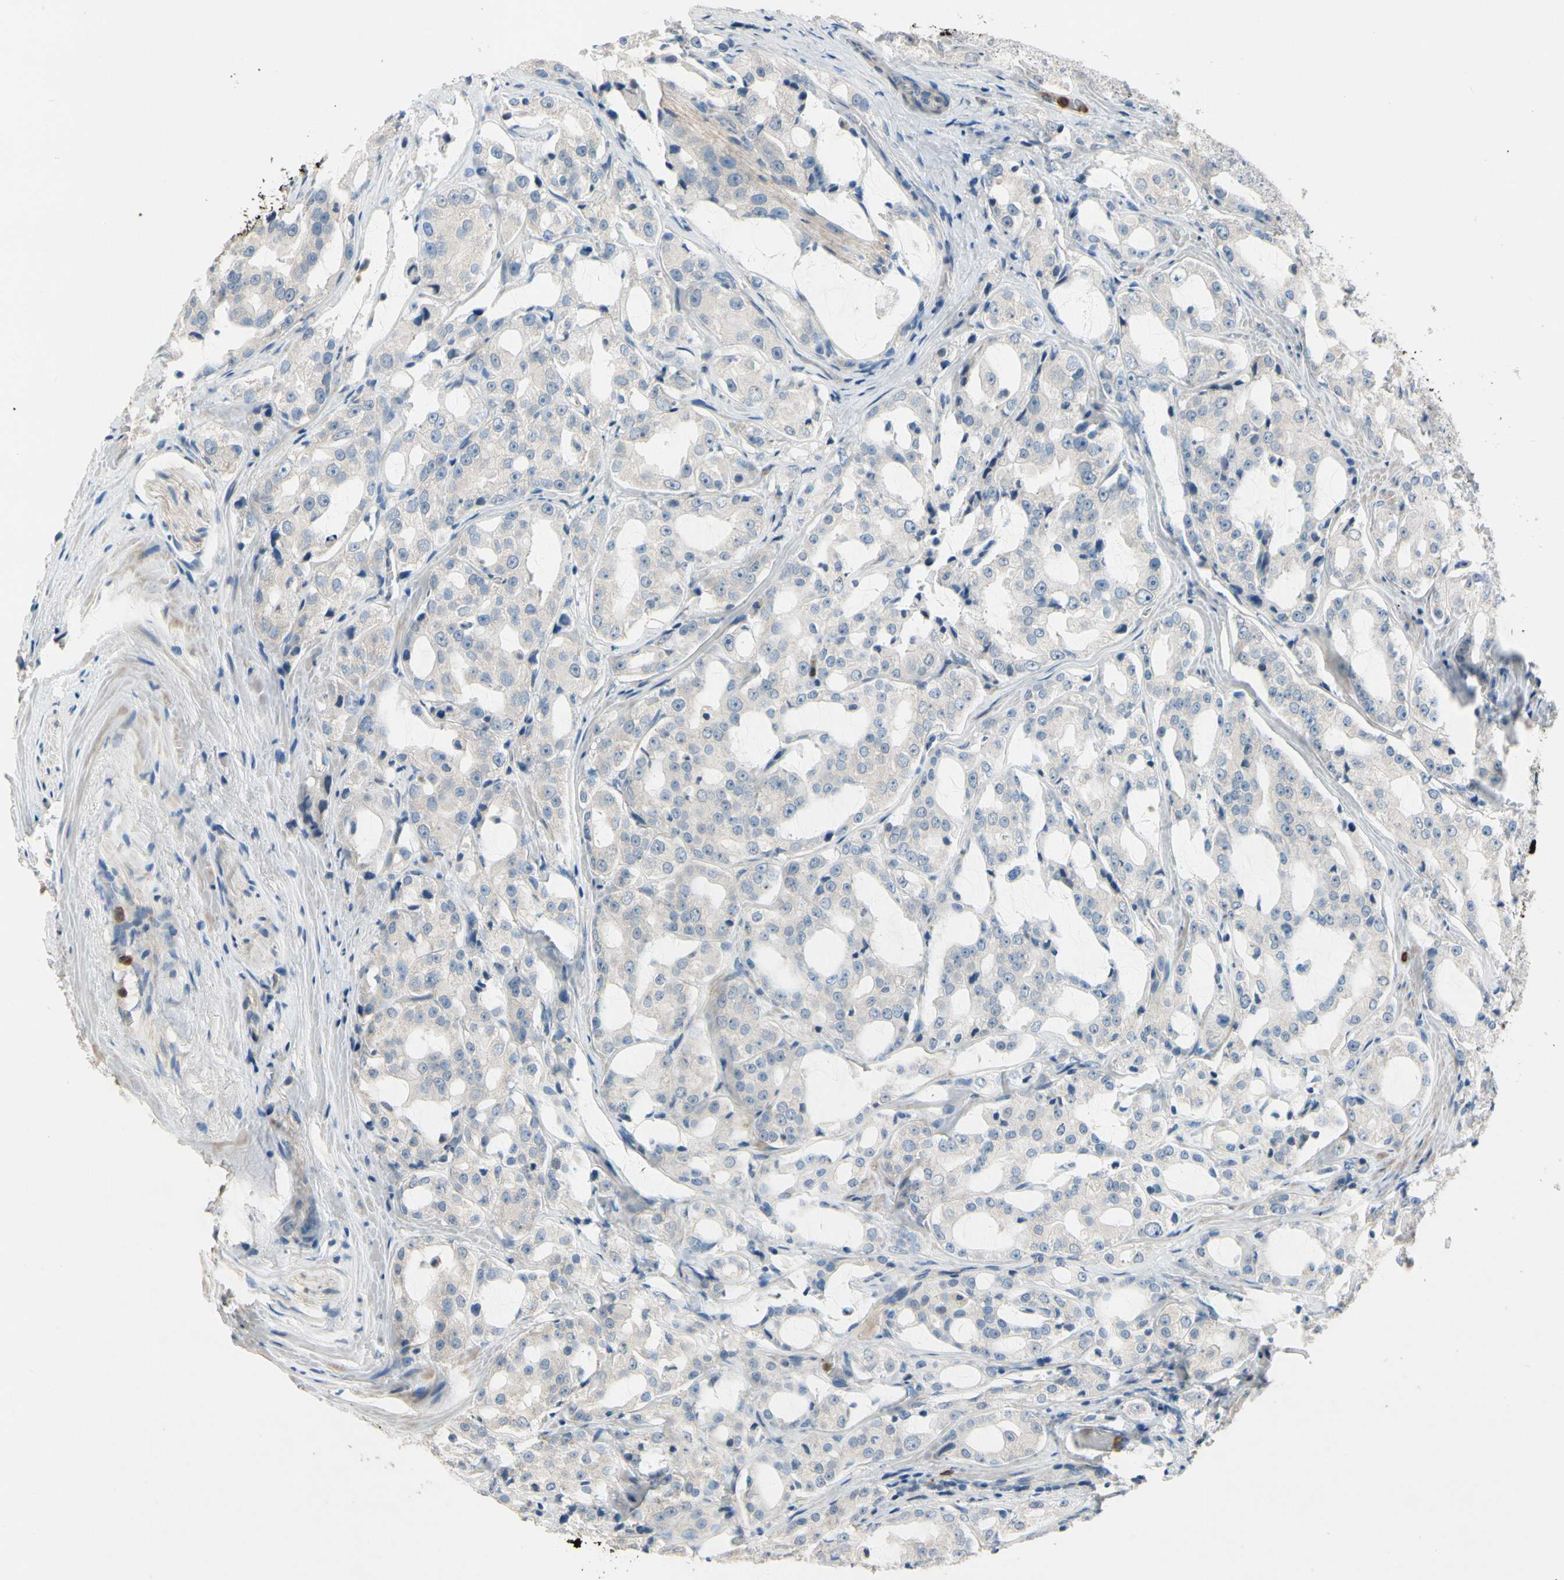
{"staining": {"intensity": "negative", "quantity": "none", "location": "none"}, "tissue": "prostate cancer", "cell_type": "Tumor cells", "image_type": "cancer", "snomed": [{"axis": "morphology", "description": "Adenocarcinoma, High grade"}, {"axis": "topography", "description": "Prostate"}], "caption": "Human prostate adenocarcinoma (high-grade) stained for a protein using immunohistochemistry demonstrates no staining in tumor cells.", "gene": "SIGLEC5", "patient": {"sex": "male", "age": 73}}